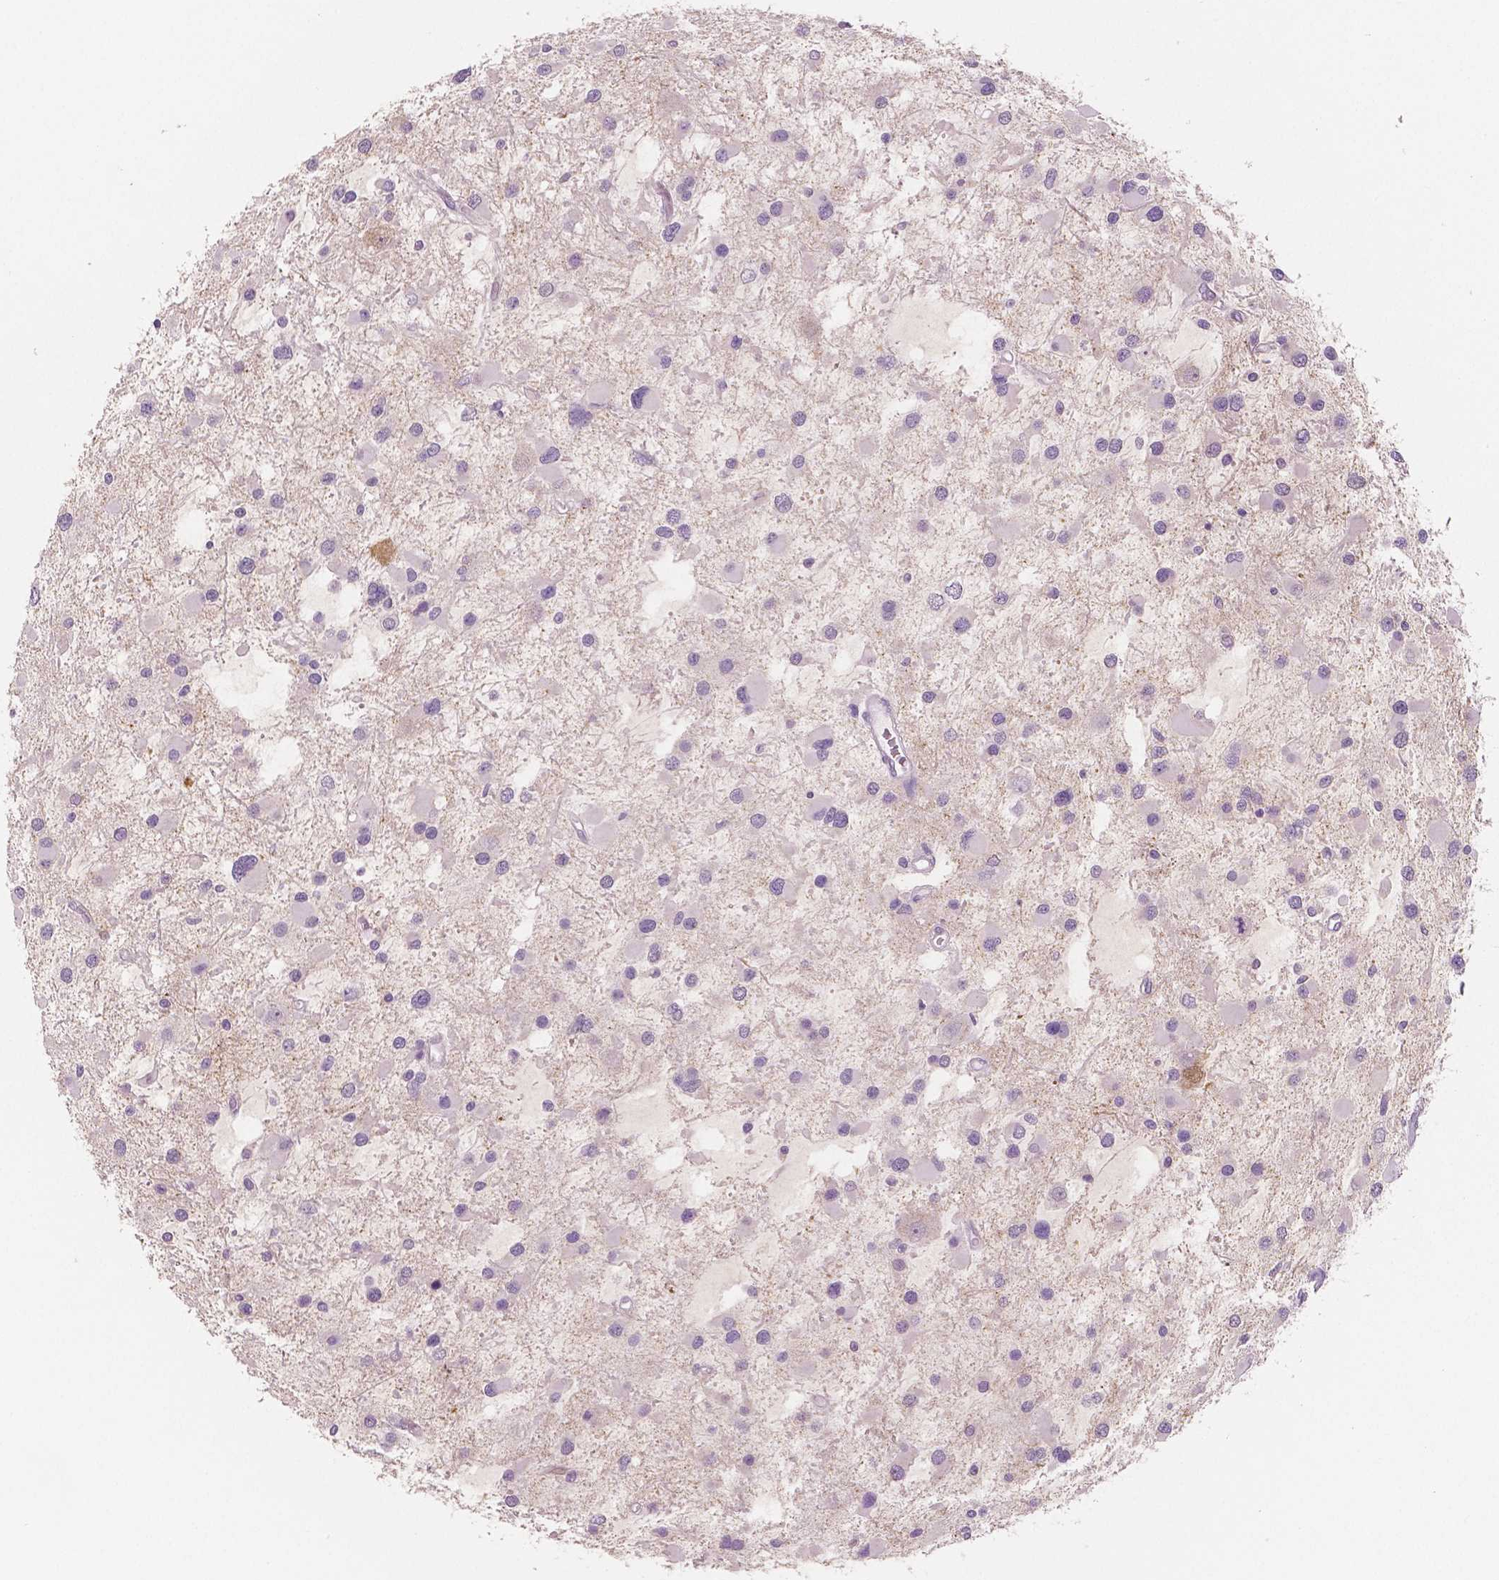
{"staining": {"intensity": "negative", "quantity": "none", "location": "none"}, "tissue": "glioma", "cell_type": "Tumor cells", "image_type": "cancer", "snomed": [{"axis": "morphology", "description": "Glioma, malignant, Low grade"}, {"axis": "topography", "description": "Brain"}], "caption": "This is a histopathology image of immunohistochemistry (IHC) staining of glioma, which shows no staining in tumor cells.", "gene": "NECAB2", "patient": {"sex": "female", "age": 32}}